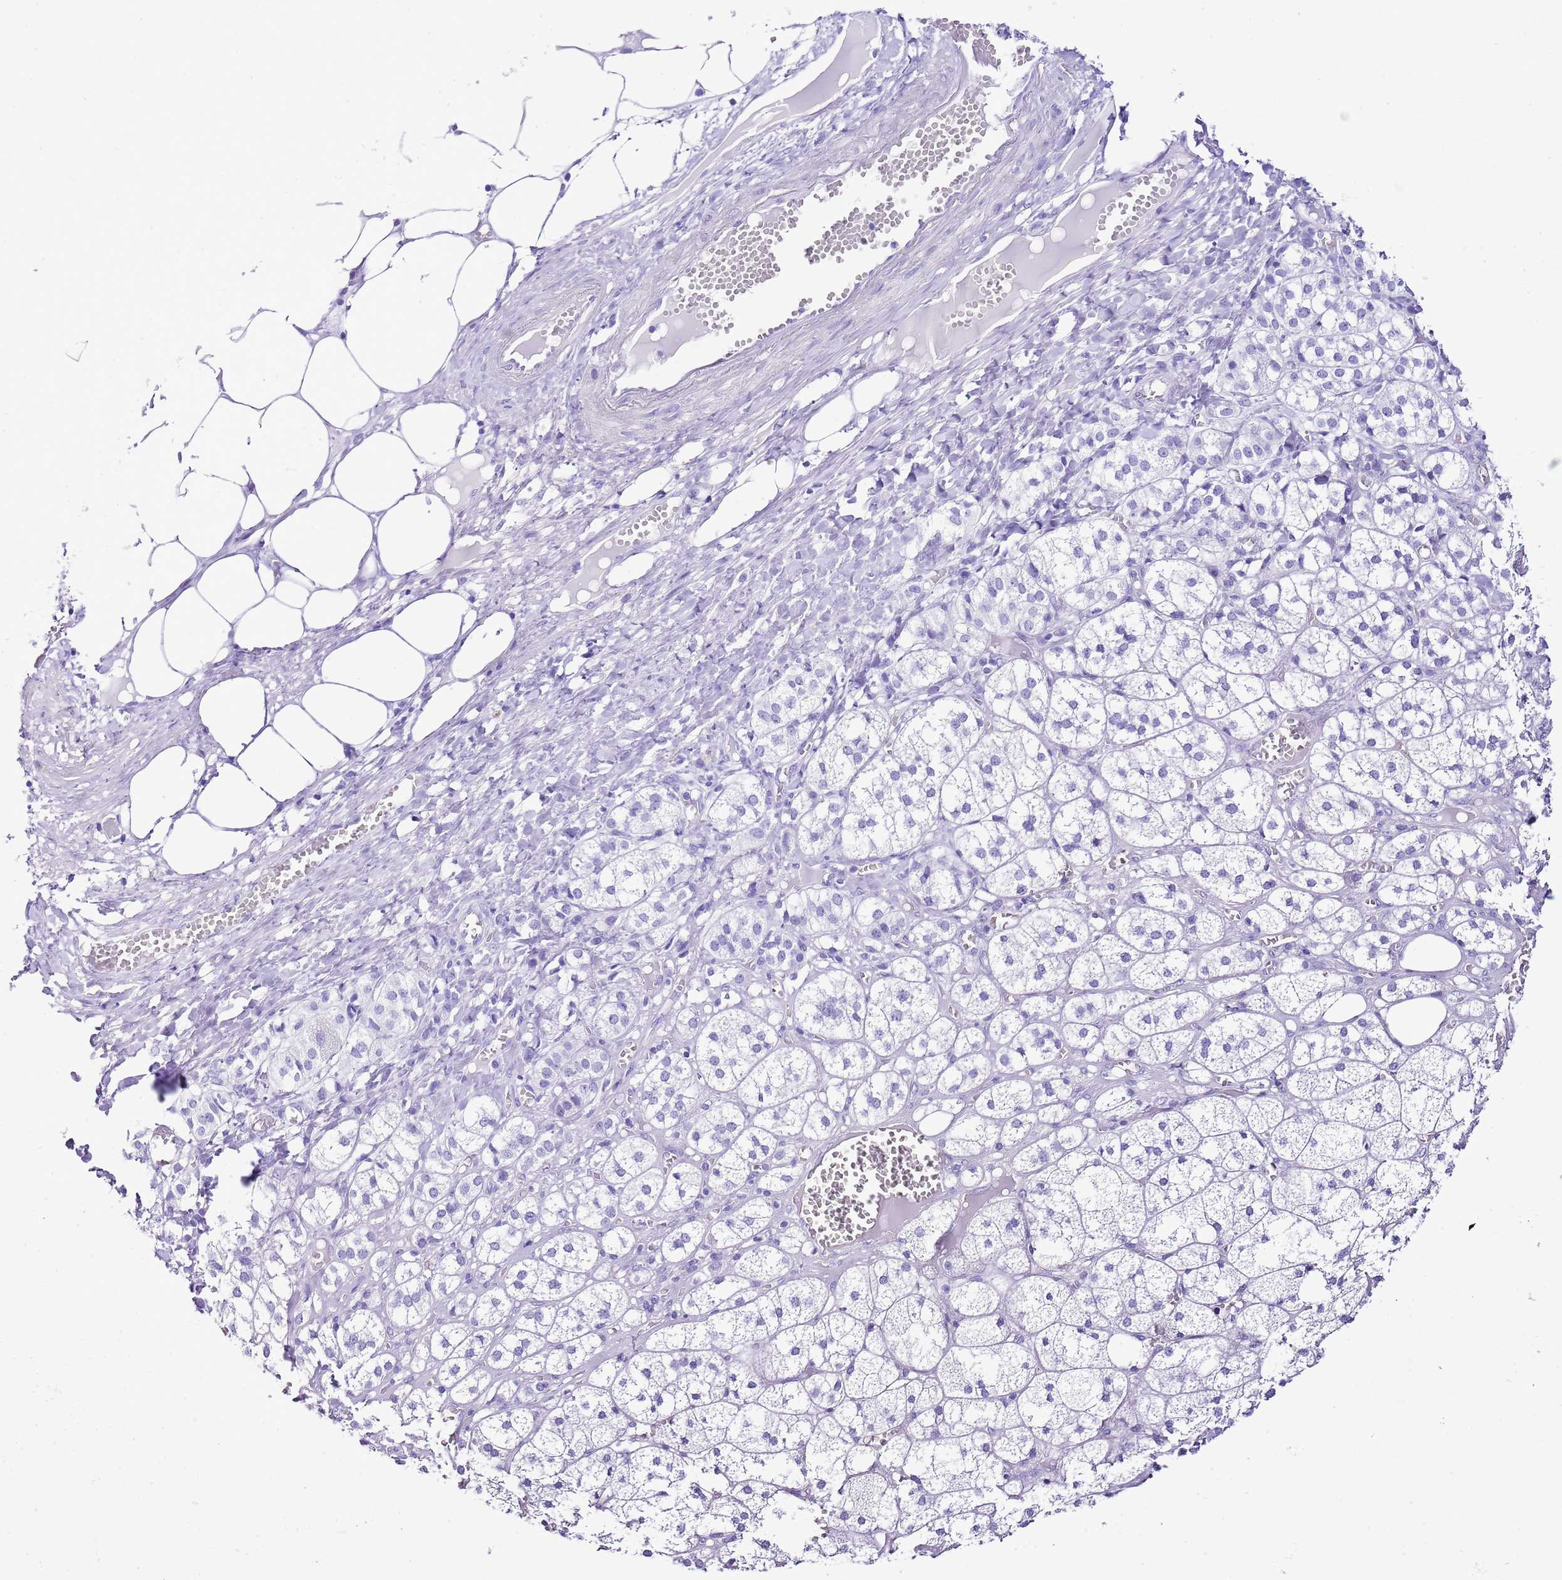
{"staining": {"intensity": "negative", "quantity": "none", "location": "none"}, "tissue": "adrenal gland", "cell_type": "Glandular cells", "image_type": "normal", "snomed": [{"axis": "morphology", "description": "Normal tissue, NOS"}, {"axis": "topography", "description": "Adrenal gland"}], "caption": "Immunohistochemical staining of normal adrenal gland shows no significant positivity in glandular cells.", "gene": "KCNC1", "patient": {"sex": "female", "age": 61}}